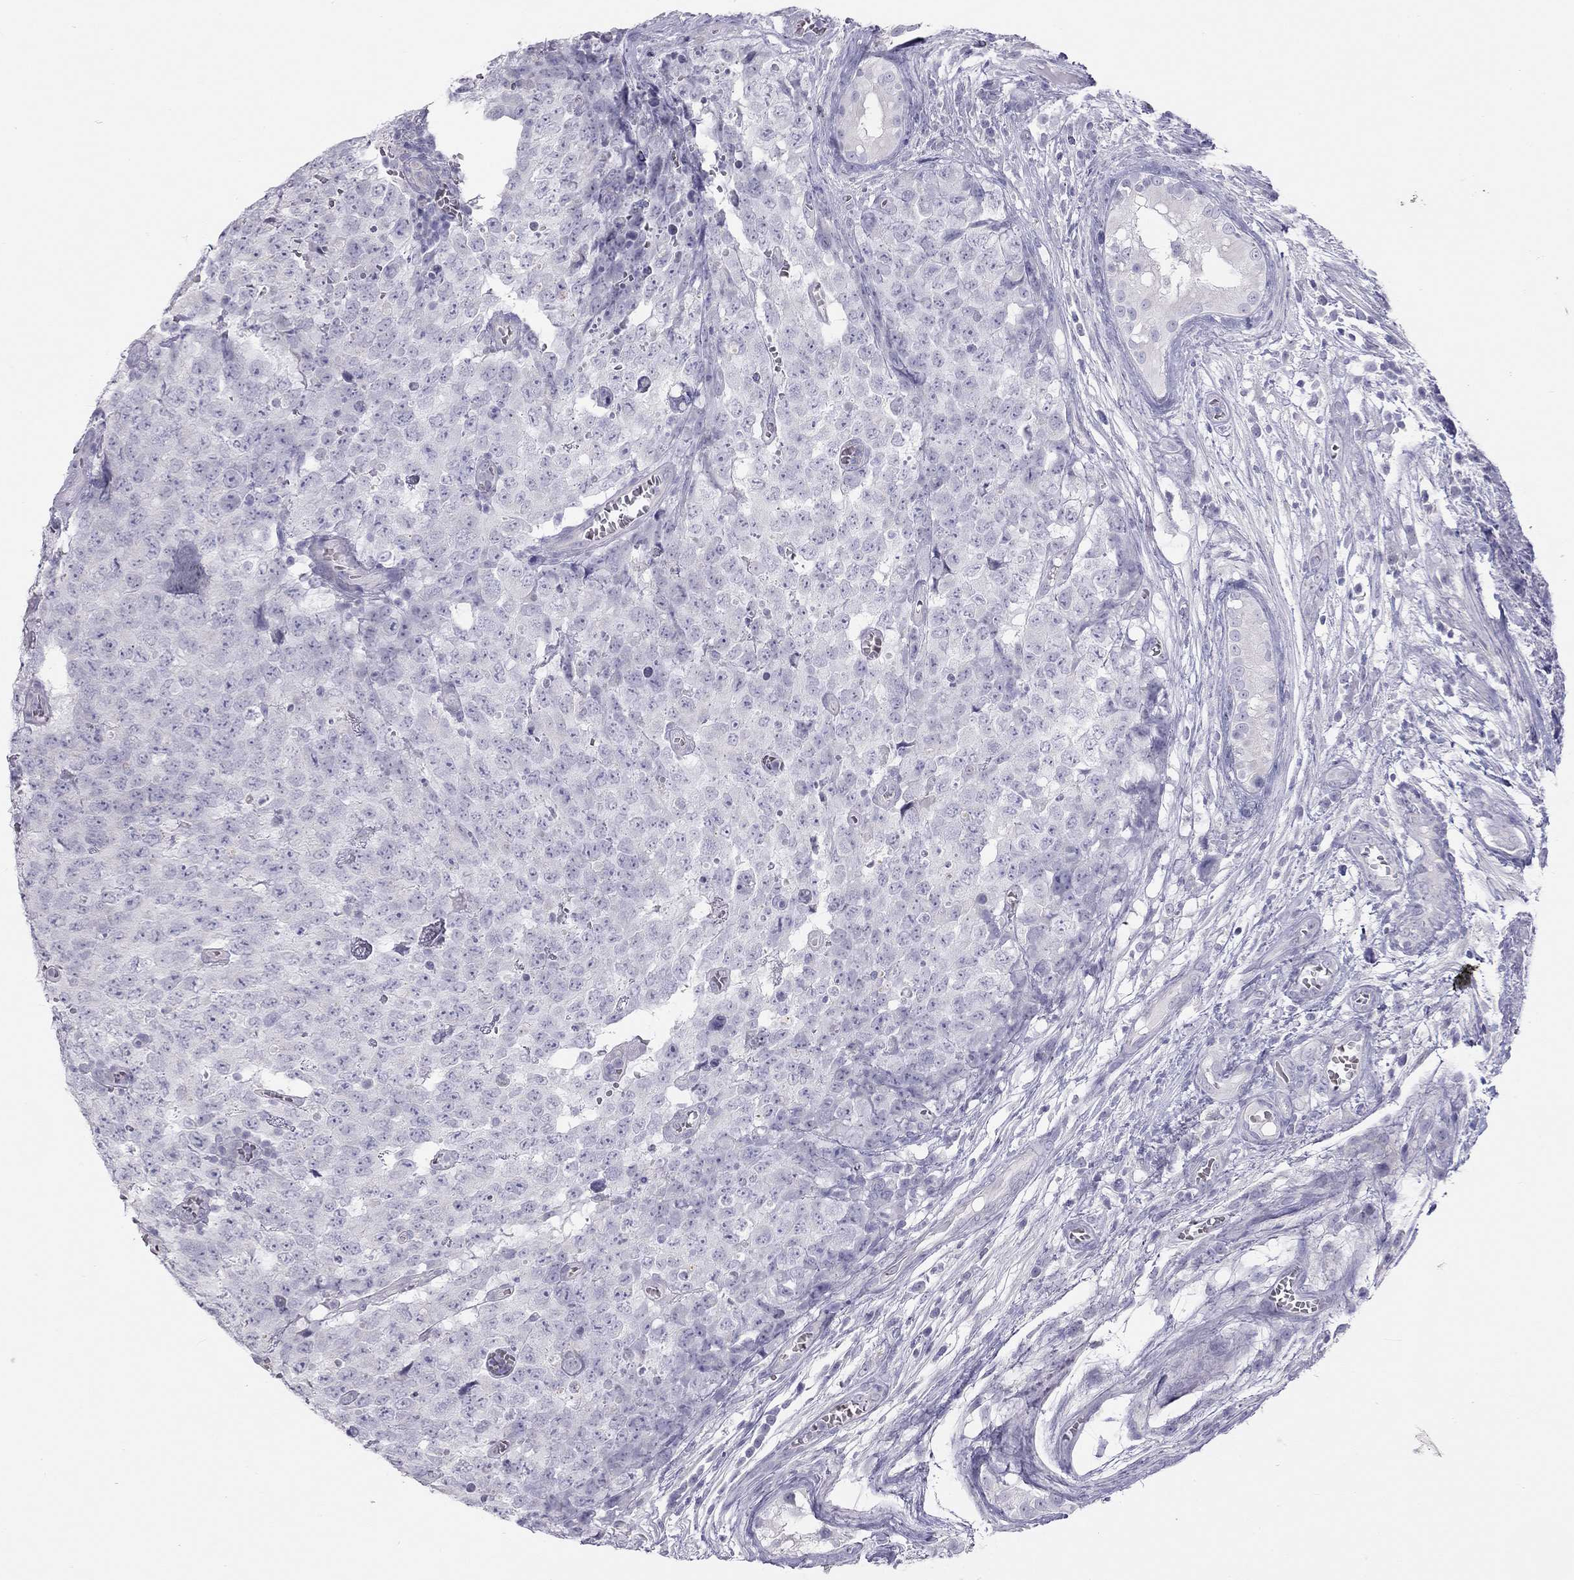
{"staining": {"intensity": "negative", "quantity": "none", "location": "none"}, "tissue": "testis cancer", "cell_type": "Tumor cells", "image_type": "cancer", "snomed": [{"axis": "morphology", "description": "Carcinoma, Embryonal, NOS"}, {"axis": "topography", "description": "Testis"}], "caption": "Immunohistochemistry micrograph of human testis embryonal carcinoma stained for a protein (brown), which shows no staining in tumor cells.", "gene": "SPATA12", "patient": {"sex": "male", "age": 23}}